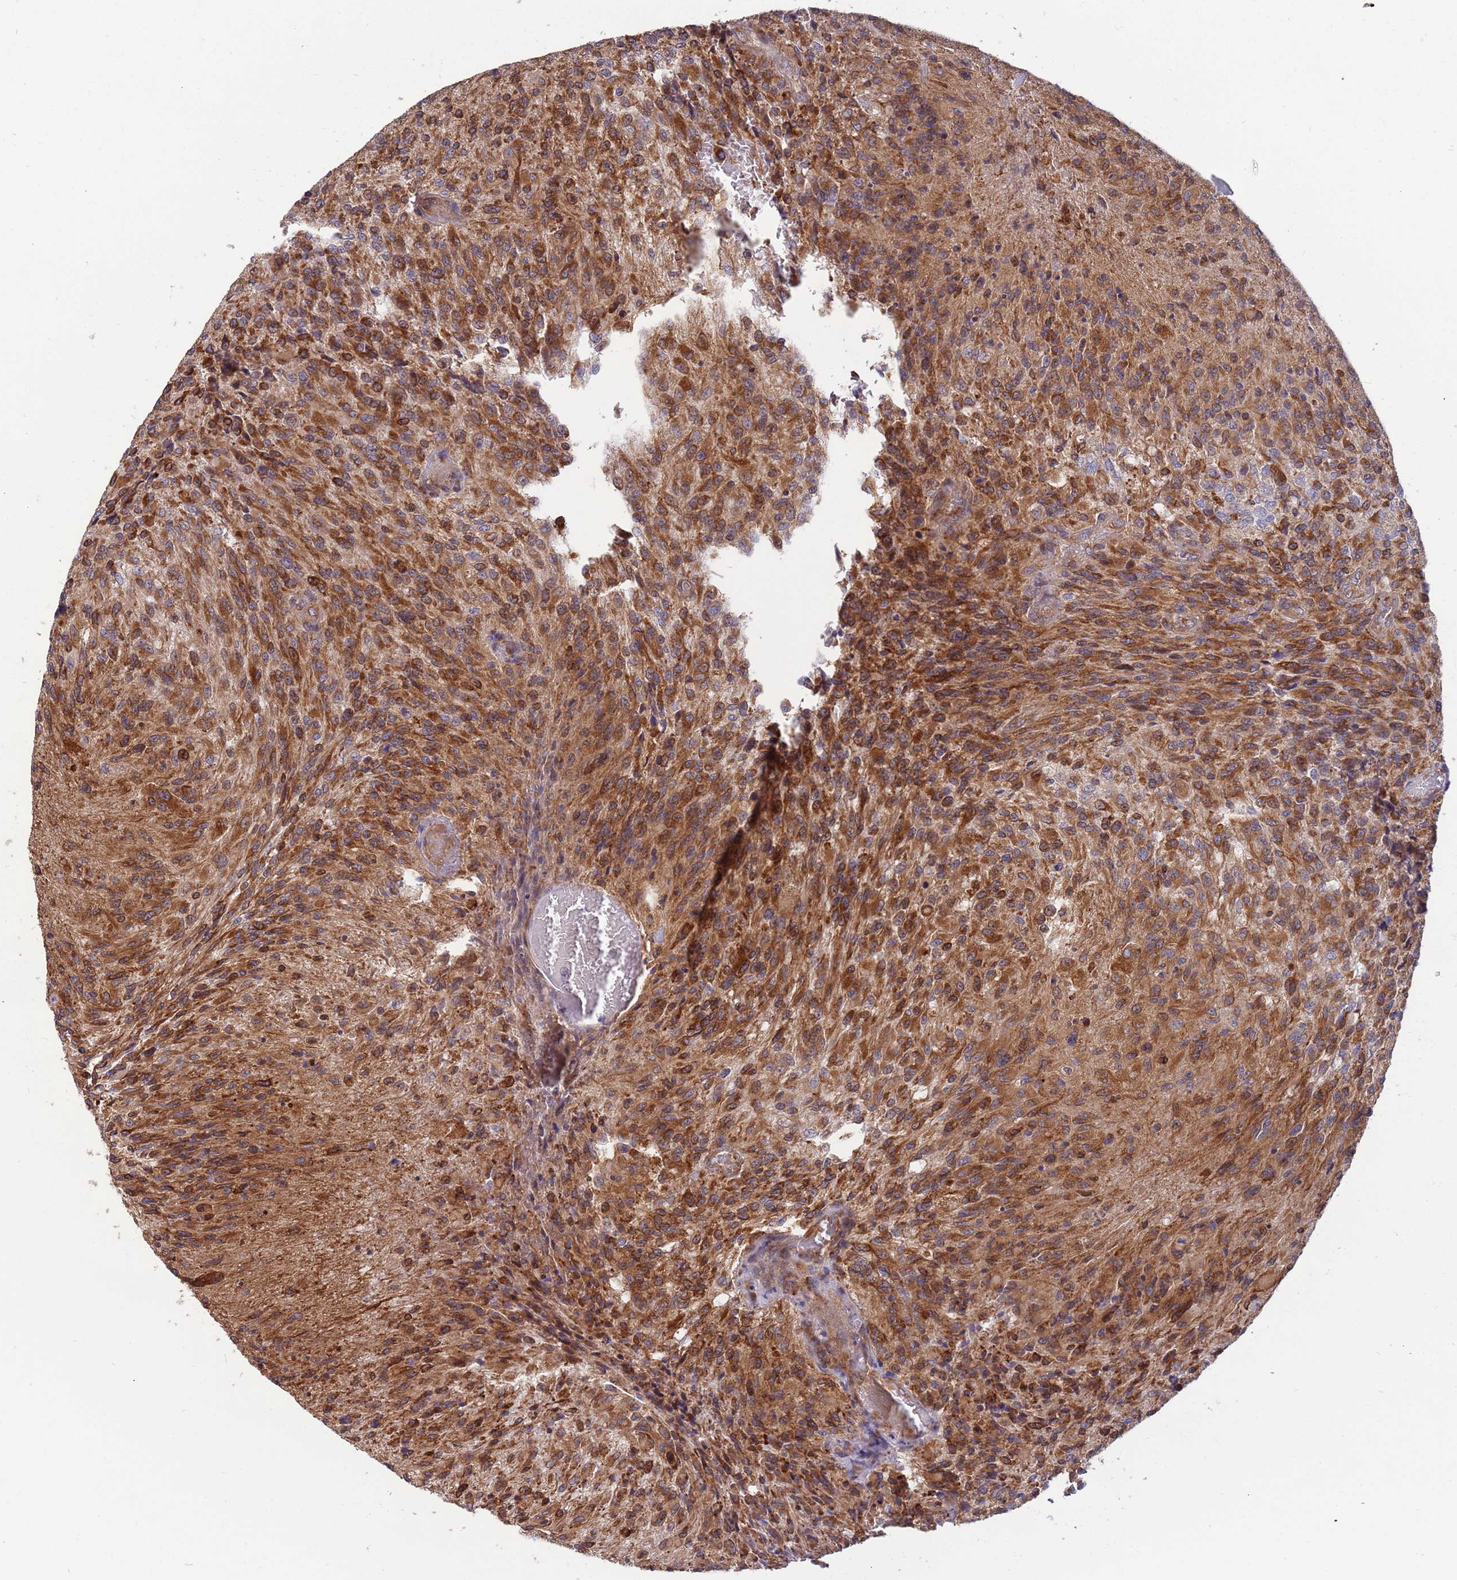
{"staining": {"intensity": "strong", "quantity": ">75%", "location": "cytoplasmic/membranous"}, "tissue": "glioma", "cell_type": "Tumor cells", "image_type": "cancer", "snomed": [{"axis": "morphology", "description": "Normal tissue, NOS"}, {"axis": "morphology", "description": "Glioma, malignant, High grade"}, {"axis": "topography", "description": "Cerebral cortex"}], "caption": "Human glioma stained with a brown dye displays strong cytoplasmic/membranous positive positivity in about >75% of tumor cells.", "gene": "ARMCX6", "patient": {"sex": "male", "age": 56}}